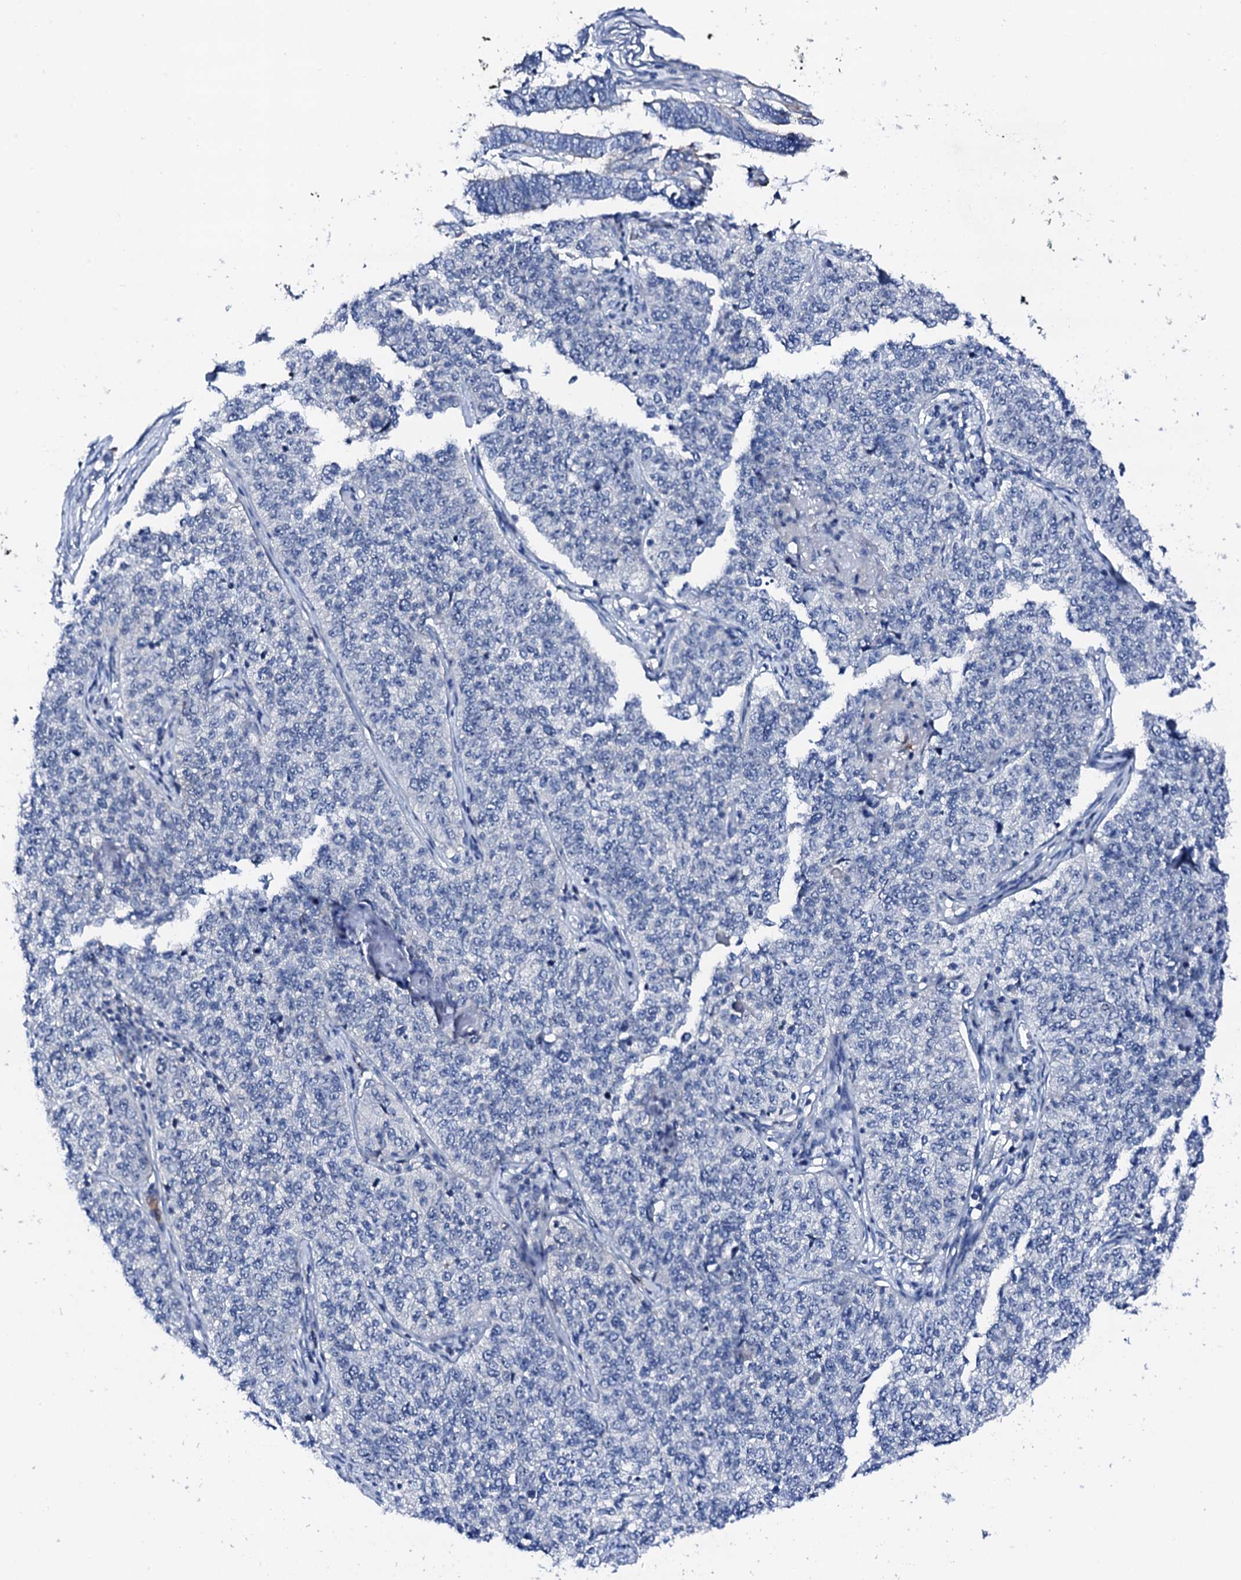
{"staining": {"intensity": "negative", "quantity": "none", "location": "none"}, "tissue": "cervical cancer", "cell_type": "Tumor cells", "image_type": "cancer", "snomed": [{"axis": "morphology", "description": "Squamous cell carcinoma, NOS"}, {"axis": "topography", "description": "Cervix"}], "caption": "Image shows no significant protein positivity in tumor cells of squamous cell carcinoma (cervical).", "gene": "TRAFD1", "patient": {"sex": "female", "age": 35}}